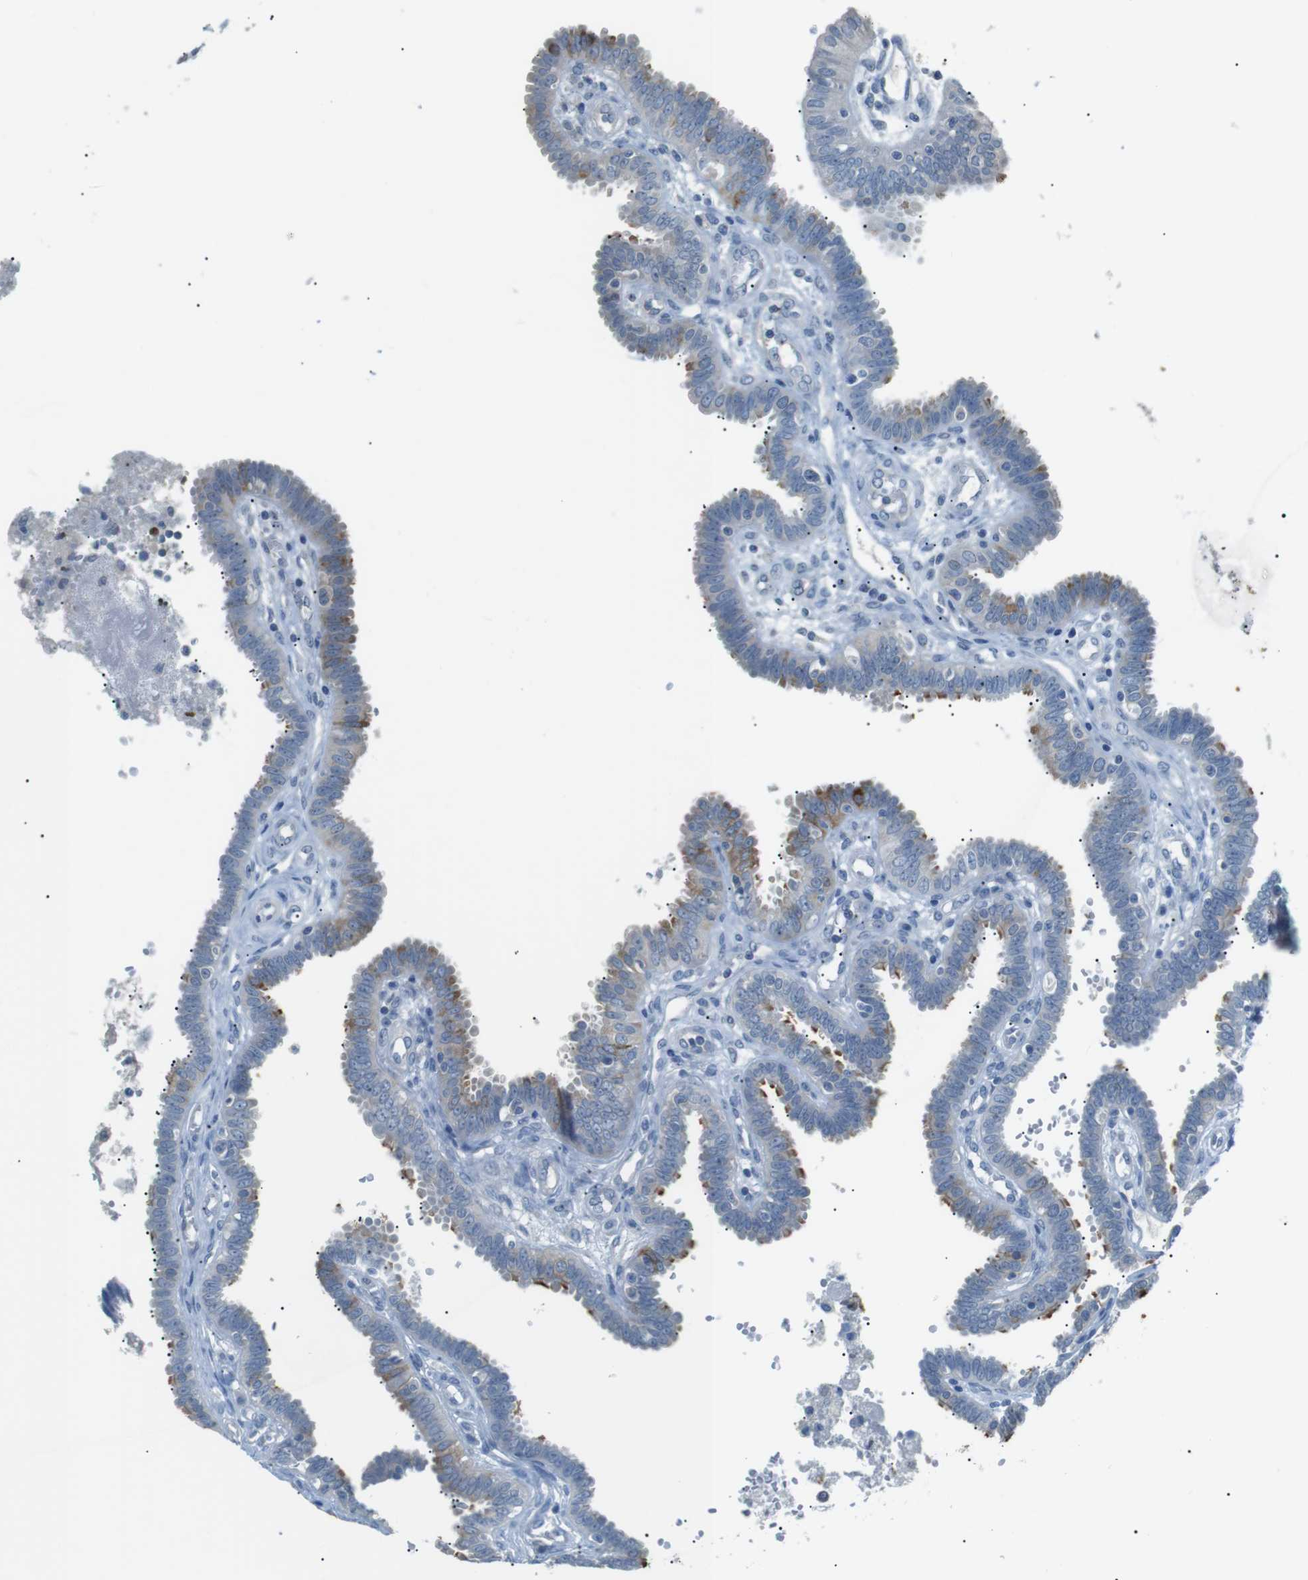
{"staining": {"intensity": "negative", "quantity": "none", "location": "none"}, "tissue": "fallopian tube", "cell_type": "Glandular cells", "image_type": "normal", "snomed": [{"axis": "morphology", "description": "Normal tissue, NOS"}, {"axis": "topography", "description": "Fallopian tube"}], "caption": "Immunohistochemistry image of normal fallopian tube stained for a protein (brown), which exhibits no expression in glandular cells. (Brightfield microscopy of DAB (3,3'-diaminobenzidine) immunohistochemistry at high magnification).", "gene": "CDH26", "patient": {"sex": "female", "age": 32}}